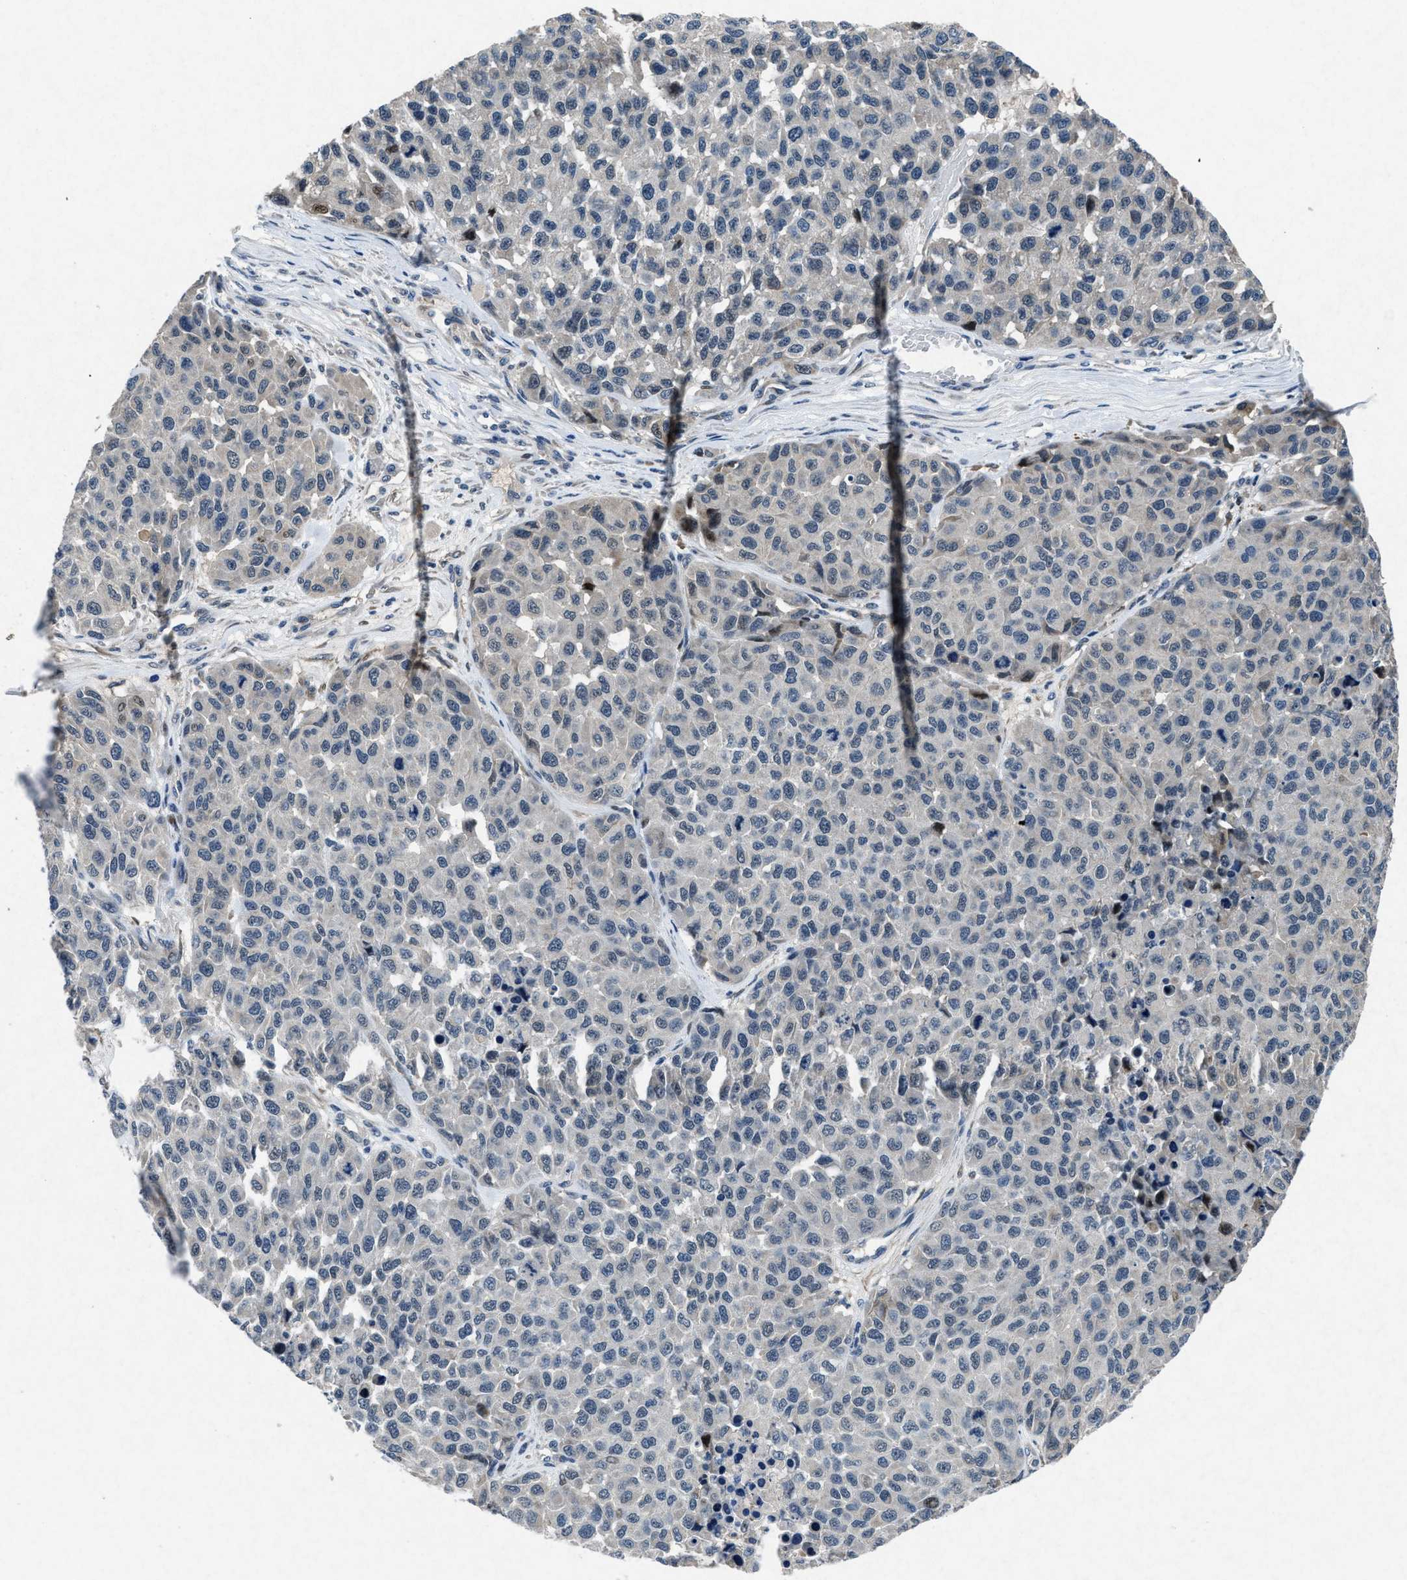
{"staining": {"intensity": "negative", "quantity": "none", "location": "none"}, "tissue": "melanoma", "cell_type": "Tumor cells", "image_type": "cancer", "snomed": [{"axis": "morphology", "description": "Malignant melanoma, NOS"}, {"axis": "topography", "description": "Skin"}], "caption": "Immunohistochemistry (IHC) histopathology image of melanoma stained for a protein (brown), which displays no positivity in tumor cells.", "gene": "PHLDA1", "patient": {"sex": "male", "age": 62}}